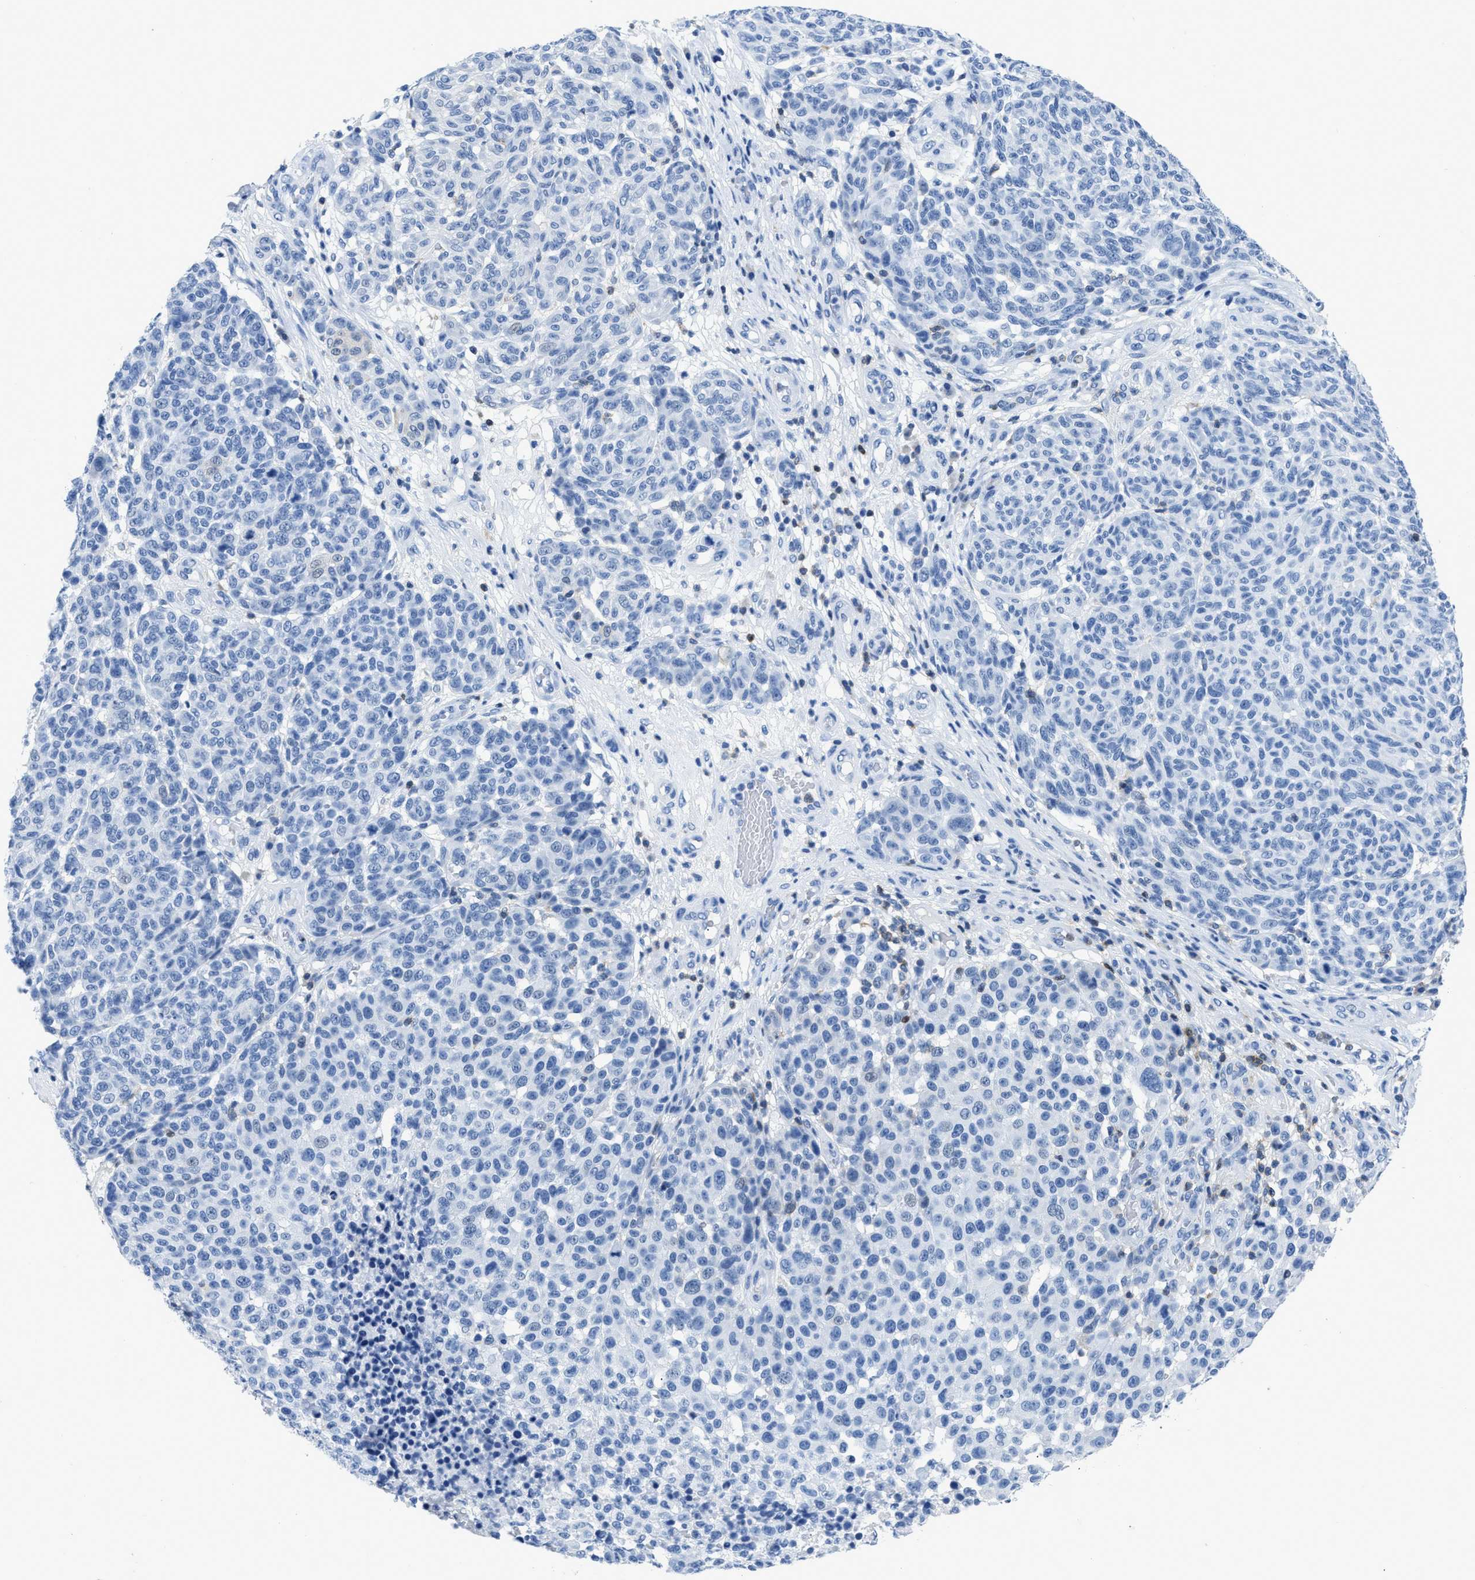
{"staining": {"intensity": "negative", "quantity": "none", "location": "none"}, "tissue": "melanoma", "cell_type": "Tumor cells", "image_type": "cancer", "snomed": [{"axis": "morphology", "description": "Malignant melanoma, NOS"}, {"axis": "topography", "description": "Skin"}], "caption": "A photomicrograph of human melanoma is negative for staining in tumor cells.", "gene": "NFATC2", "patient": {"sex": "male", "age": 59}}